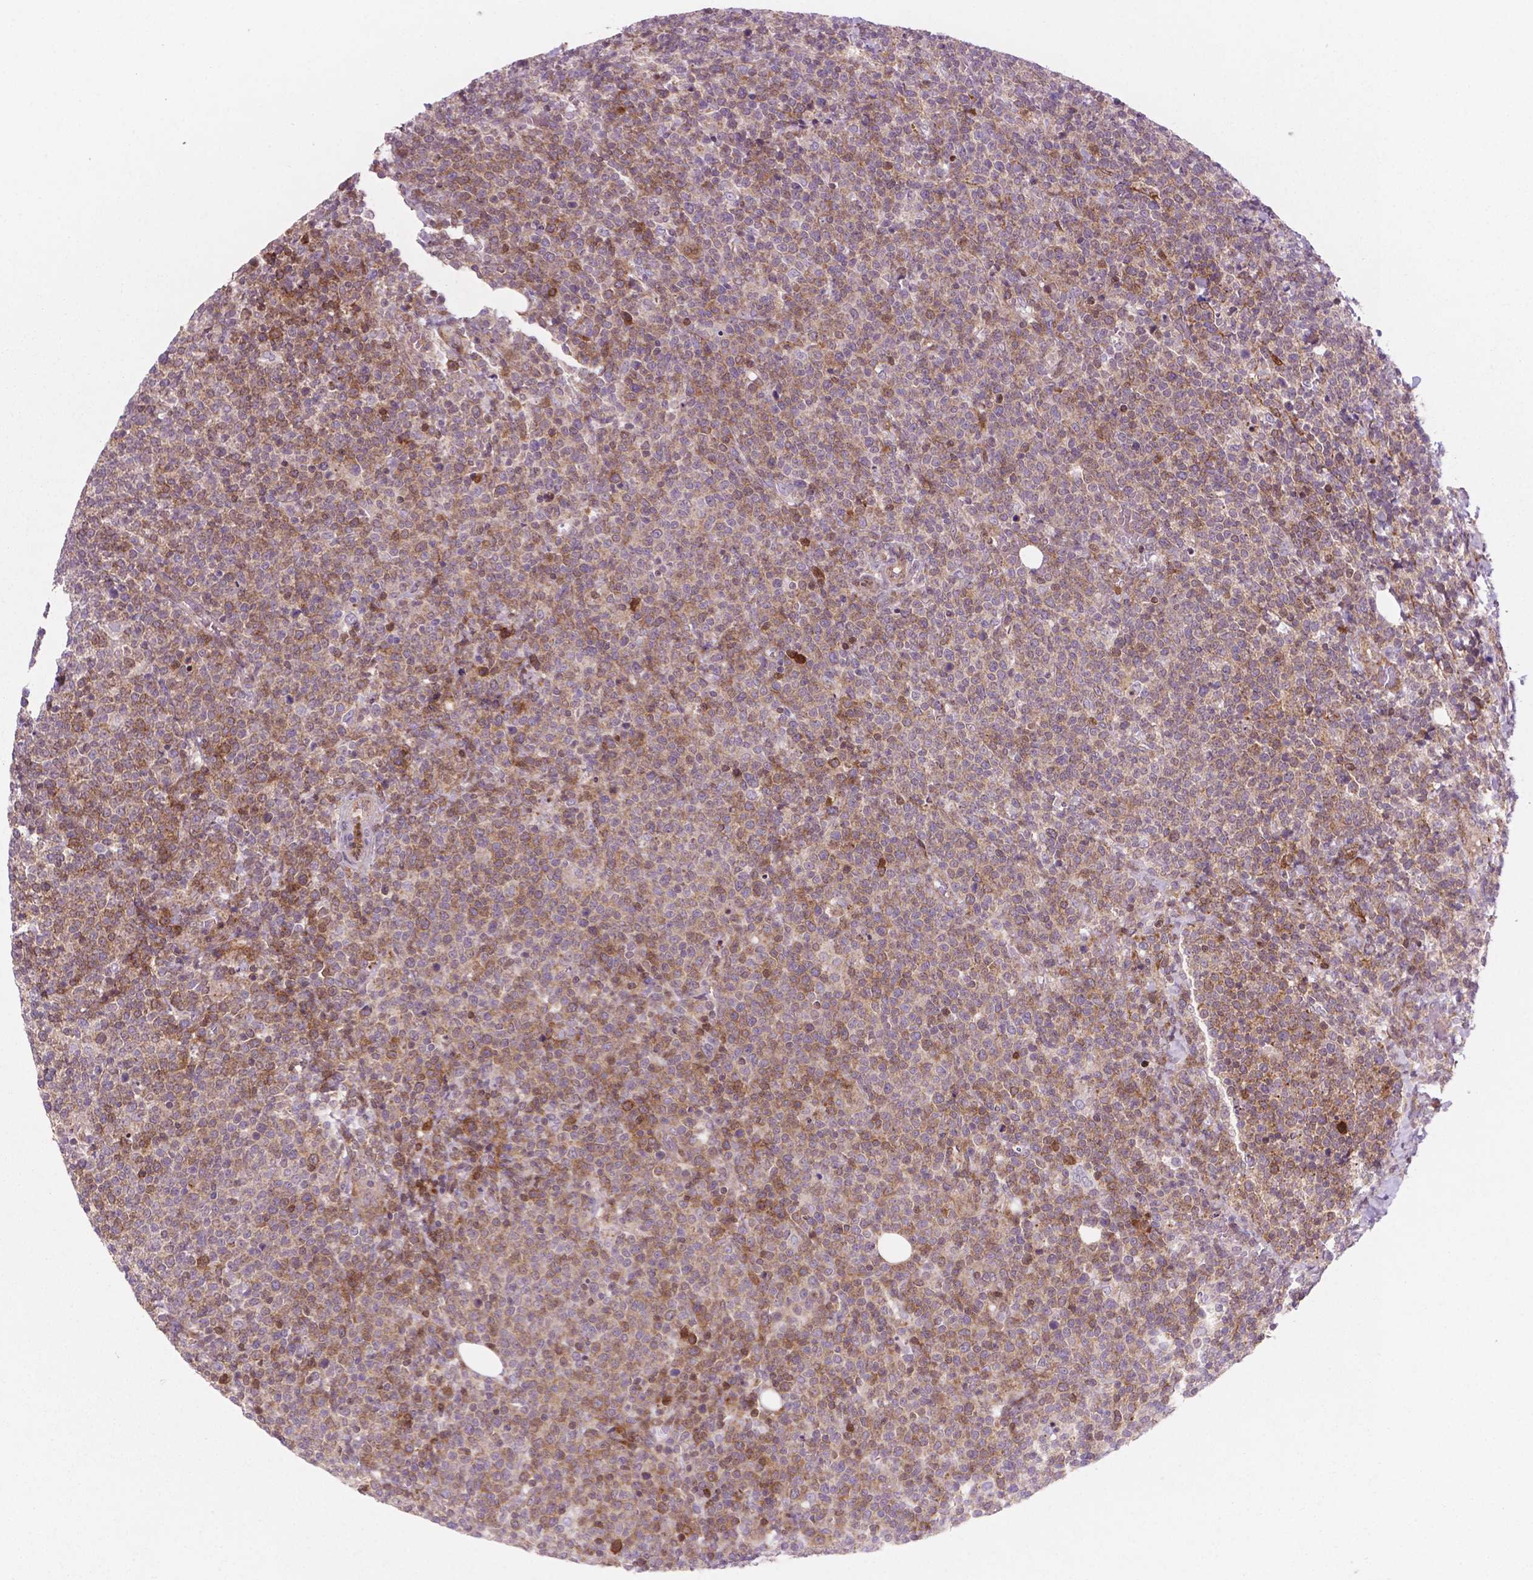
{"staining": {"intensity": "moderate", "quantity": "<25%", "location": "cytoplasmic/membranous,nuclear"}, "tissue": "lymphoma", "cell_type": "Tumor cells", "image_type": "cancer", "snomed": [{"axis": "morphology", "description": "Malignant lymphoma, non-Hodgkin's type, High grade"}, {"axis": "topography", "description": "Lymph node"}], "caption": "Protein expression analysis of high-grade malignant lymphoma, non-Hodgkin's type demonstrates moderate cytoplasmic/membranous and nuclear positivity in approximately <25% of tumor cells.", "gene": "LDHA", "patient": {"sex": "male", "age": 61}}